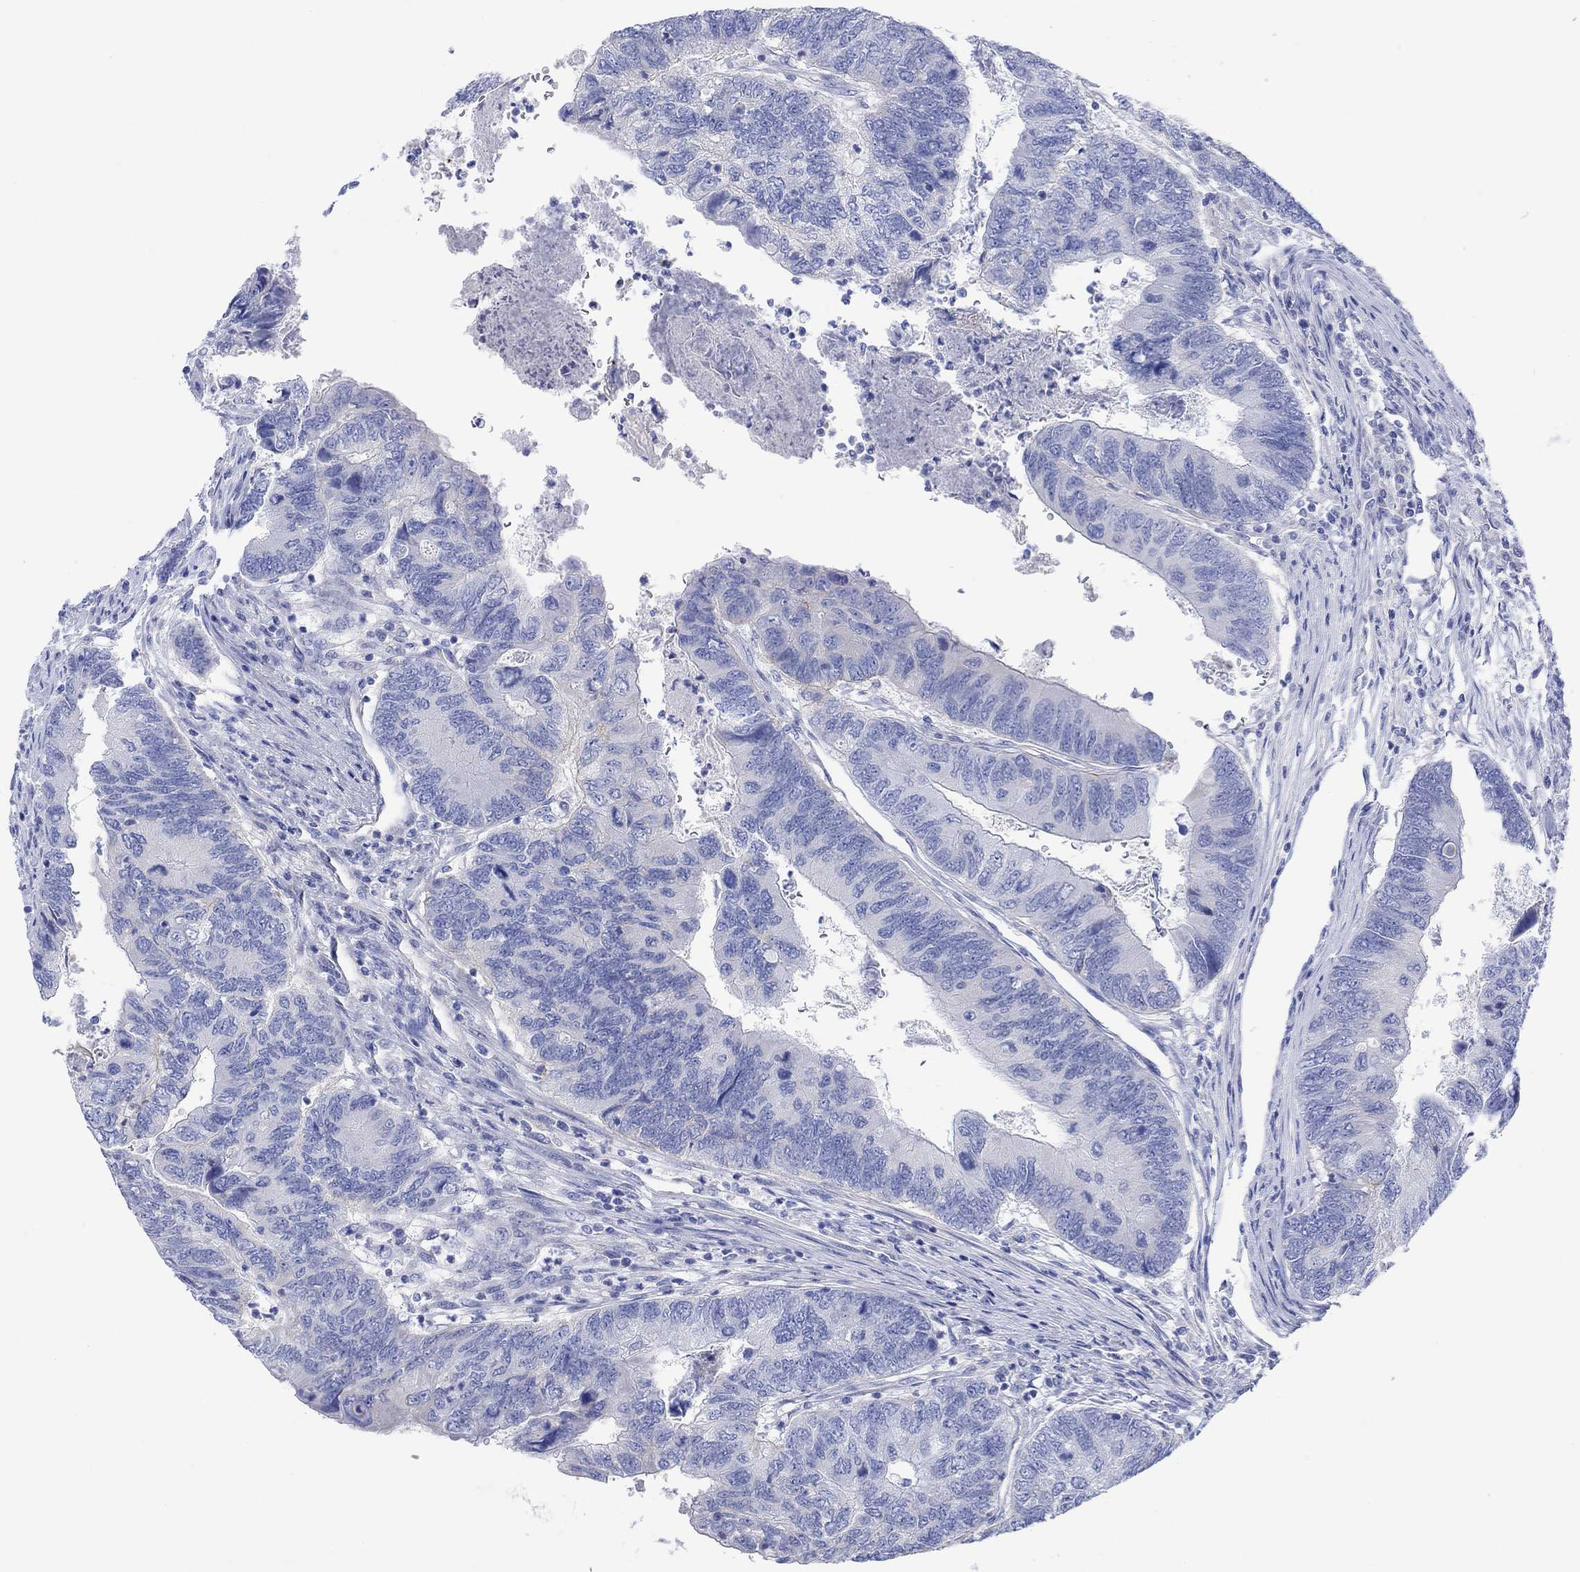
{"staining": {"intensity": "negative", "quantity": "none", "location": "none"}, "tissue": "colorectal cancer", "cell_type": "Tumor cells", "image_type": "cancer", "snomed": [{"axis": "morphology", "description": "Adenocarcinoma, NOS"}, {"axis": "topography", "description": "Colon"}], "caption": "Immunohistochemistry histopathology image of colorectal adenocarcinoma stained for a protein (brown), which demonstrates no positivity in tumor cells. (DAB immunohistochemistry (IHC) visualized using brightfield microscopy, high magnification).", "gene": "REEP6", "patient": {"sex": "female", "age": 67}}